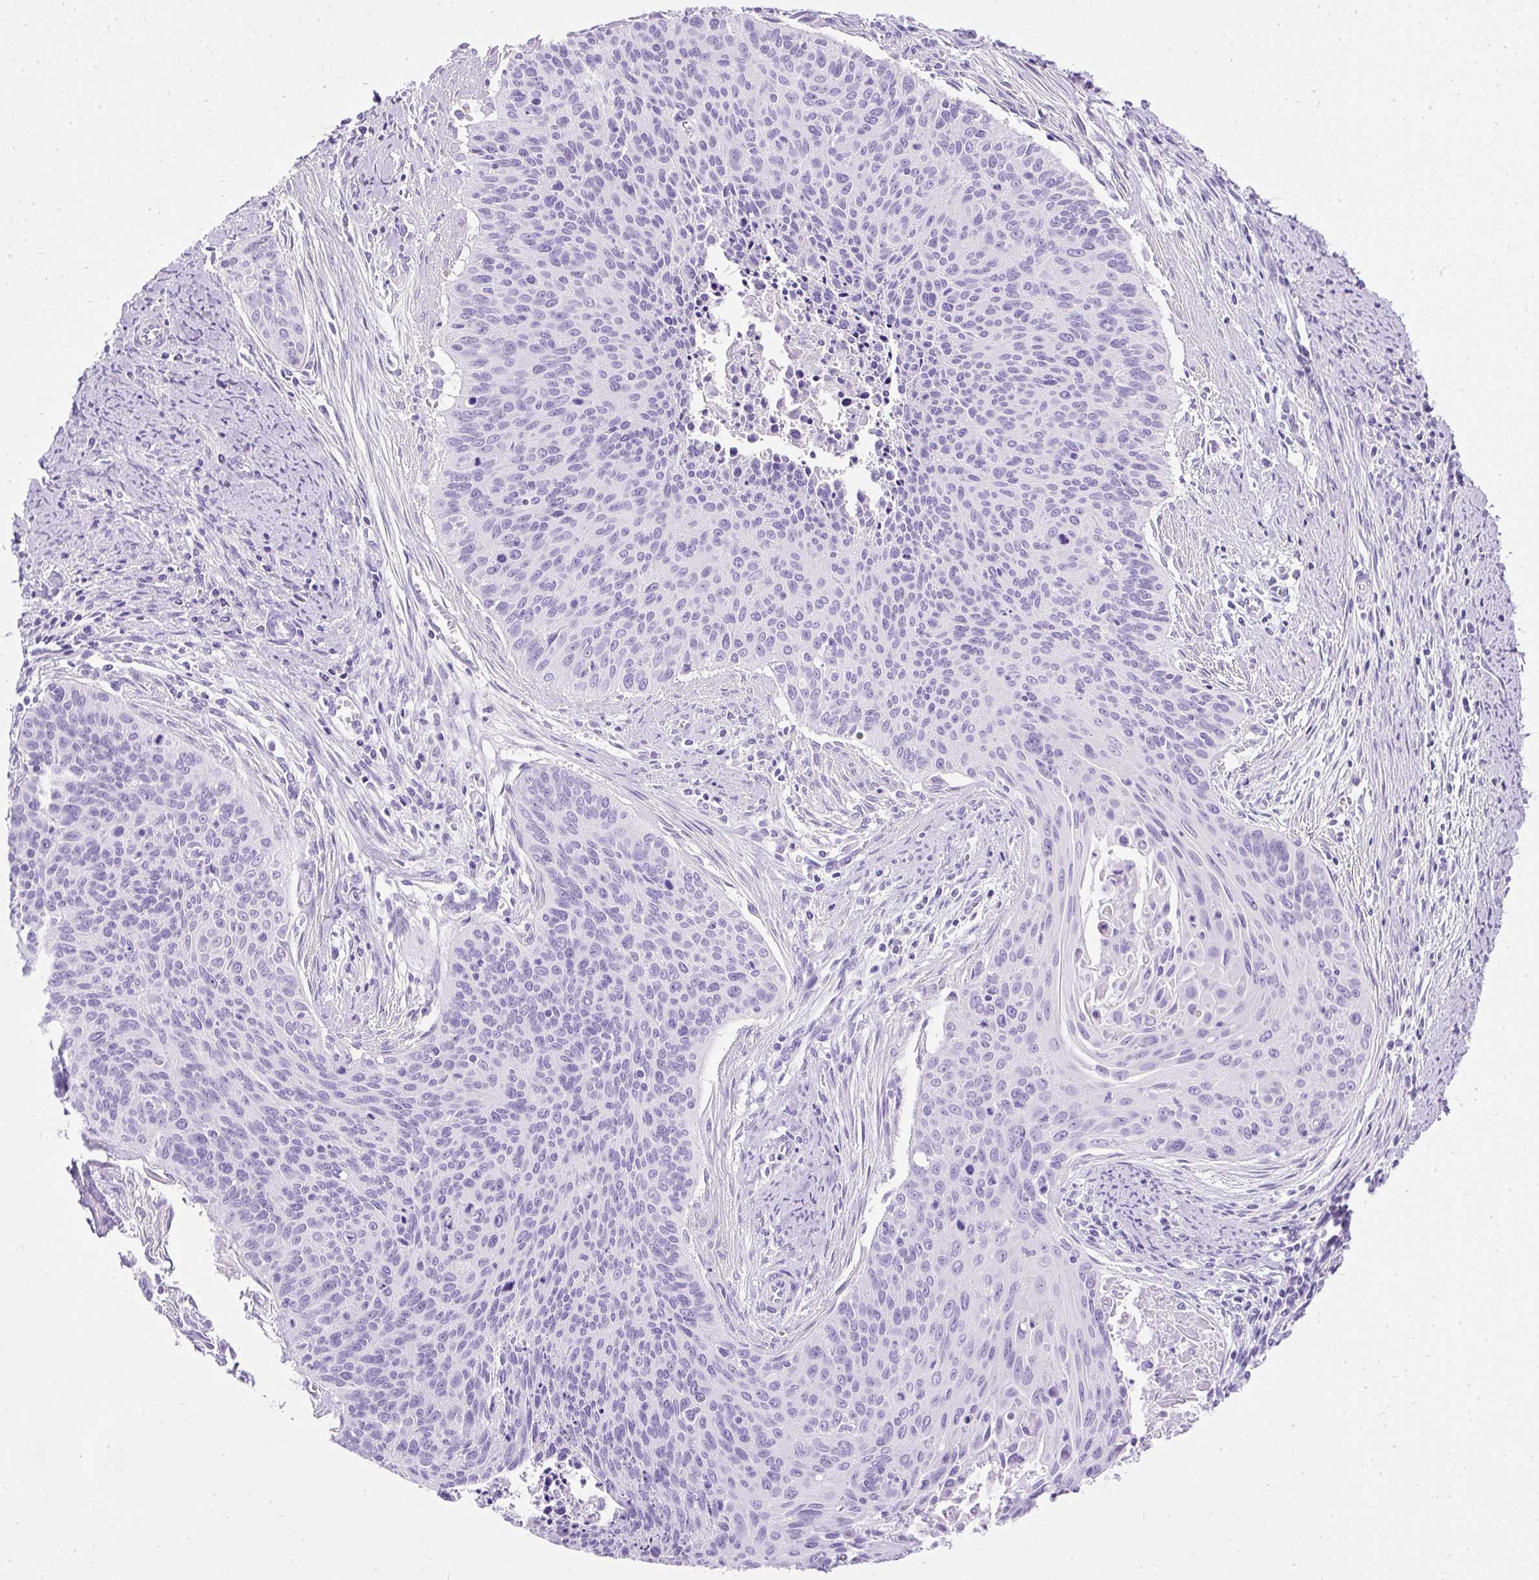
{"staining": {"intensity": "negative", "quantity": "none", "location": "none"}, "tissue": "cervical cancer", "cell_type": "Tumor cells", "image_type": "cancer", "snomed": [{"axis": "morphology", "description": "Squamous cell carcinoma, NOS"}, {"axis": "topography", "description": "Cervix"}], "caption": "Tumor cells are negative for brown protein staining in squamous cell carcinoma (cervical).", "gene": "PVALB", "patient": {"sex": "female", "age": 55}}